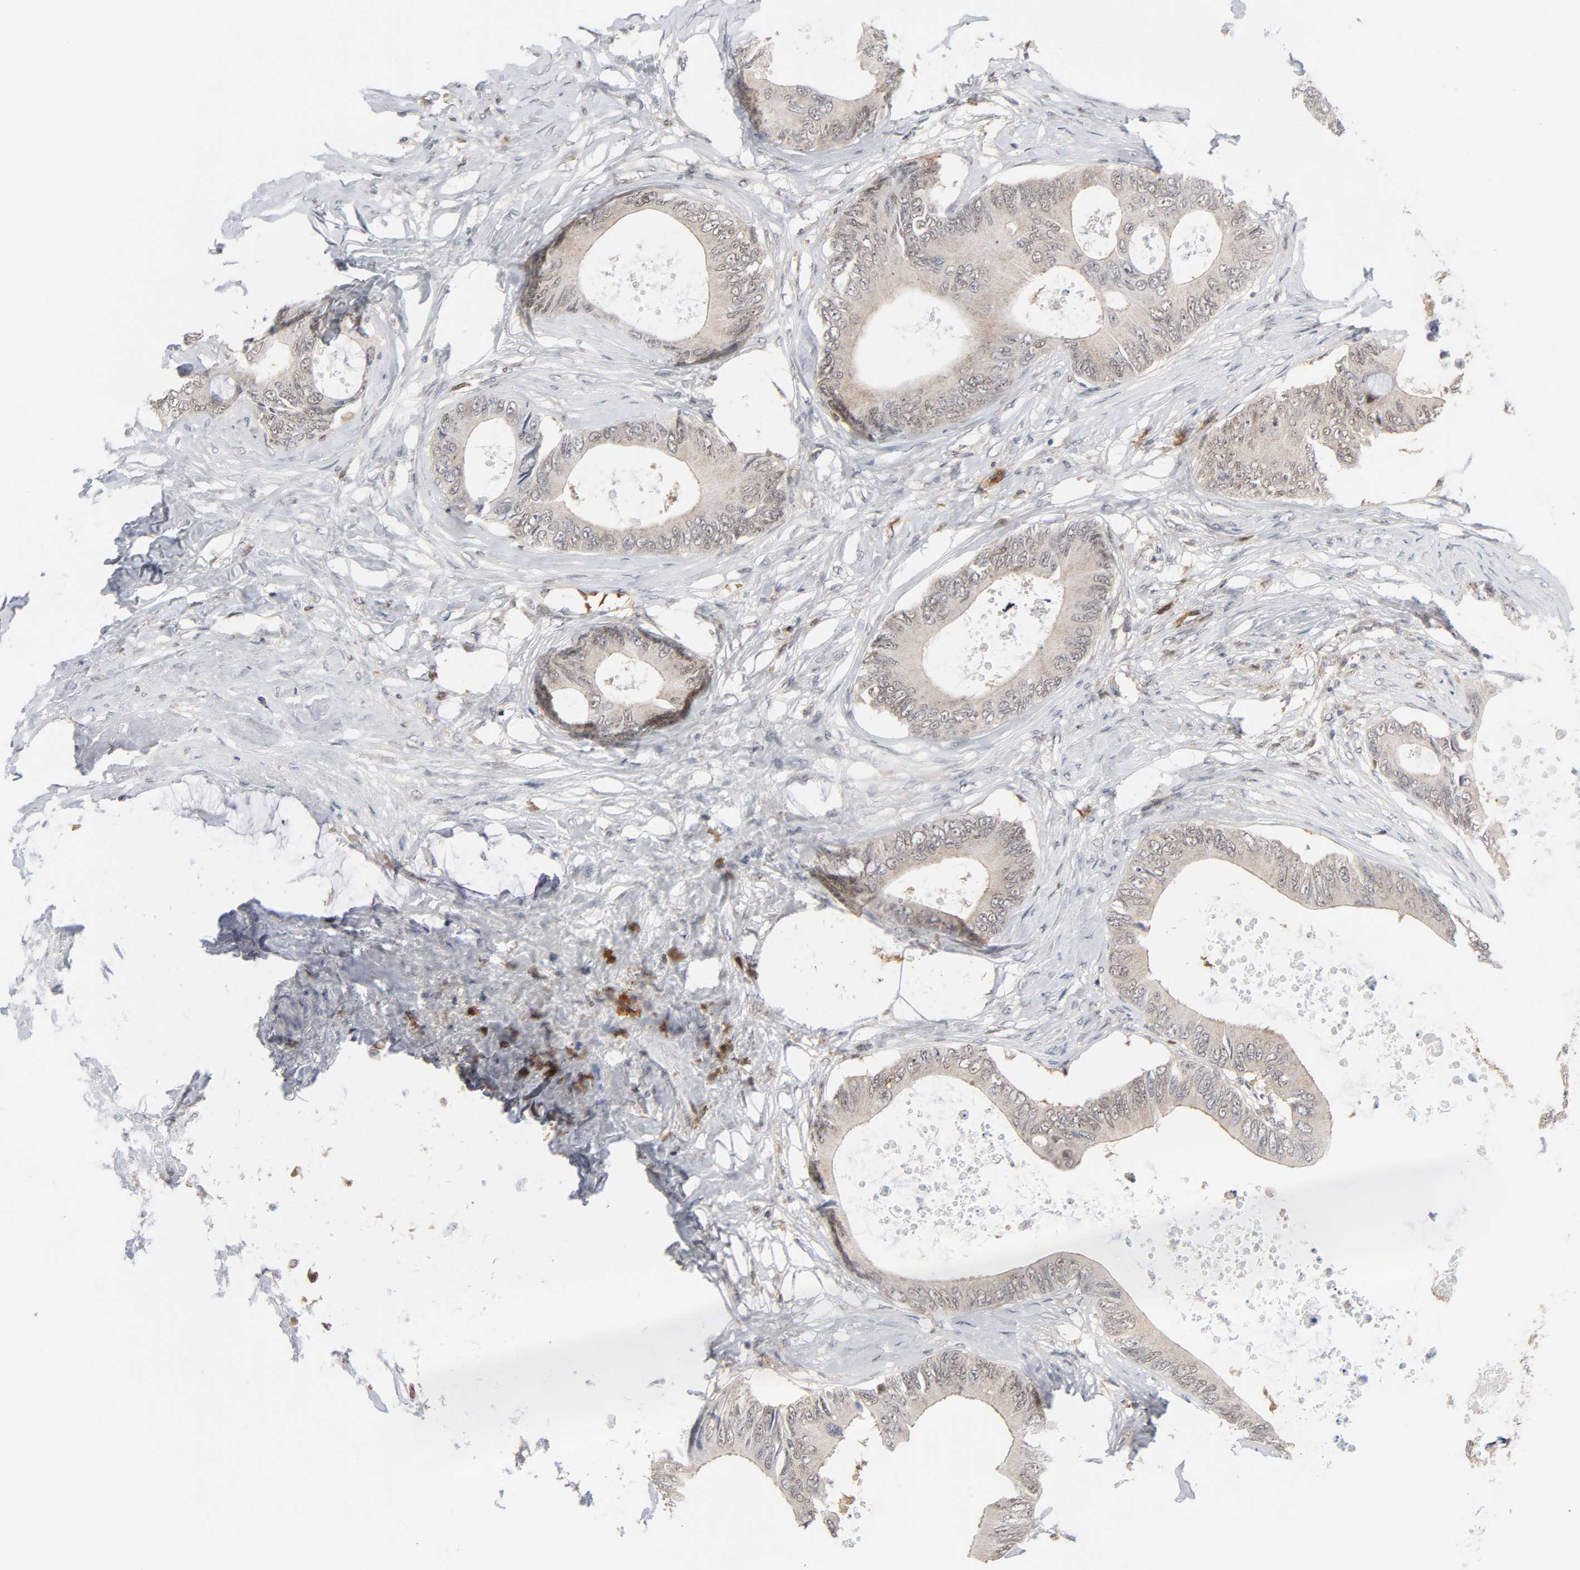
{"staining": {"intensity": "weak", "quantity": ">75%", "location": "cytoplasmic/membranous"}, "tissue": "colorectal cancer", "cell_type": "Tumor cells", "image_type": "cancer", "snomed": [{"axis": "morphology", "description": "Normal tissue, NOS"}, {"axis": "morphology", "description": "Adenocarcinoma, NOS"}, {"axis": "topography", "description": "Rectum"}, {"axis": "topography", "description": "Peripheral nerve tissue"}], "caption": "A brown stain labels weak cytoplasmic/membranous staining of a protein in adenocarcinoma (colorectal) tumor cells.", "gene": "PRDX1", "patient": {"sex": "female", "age": 77}}